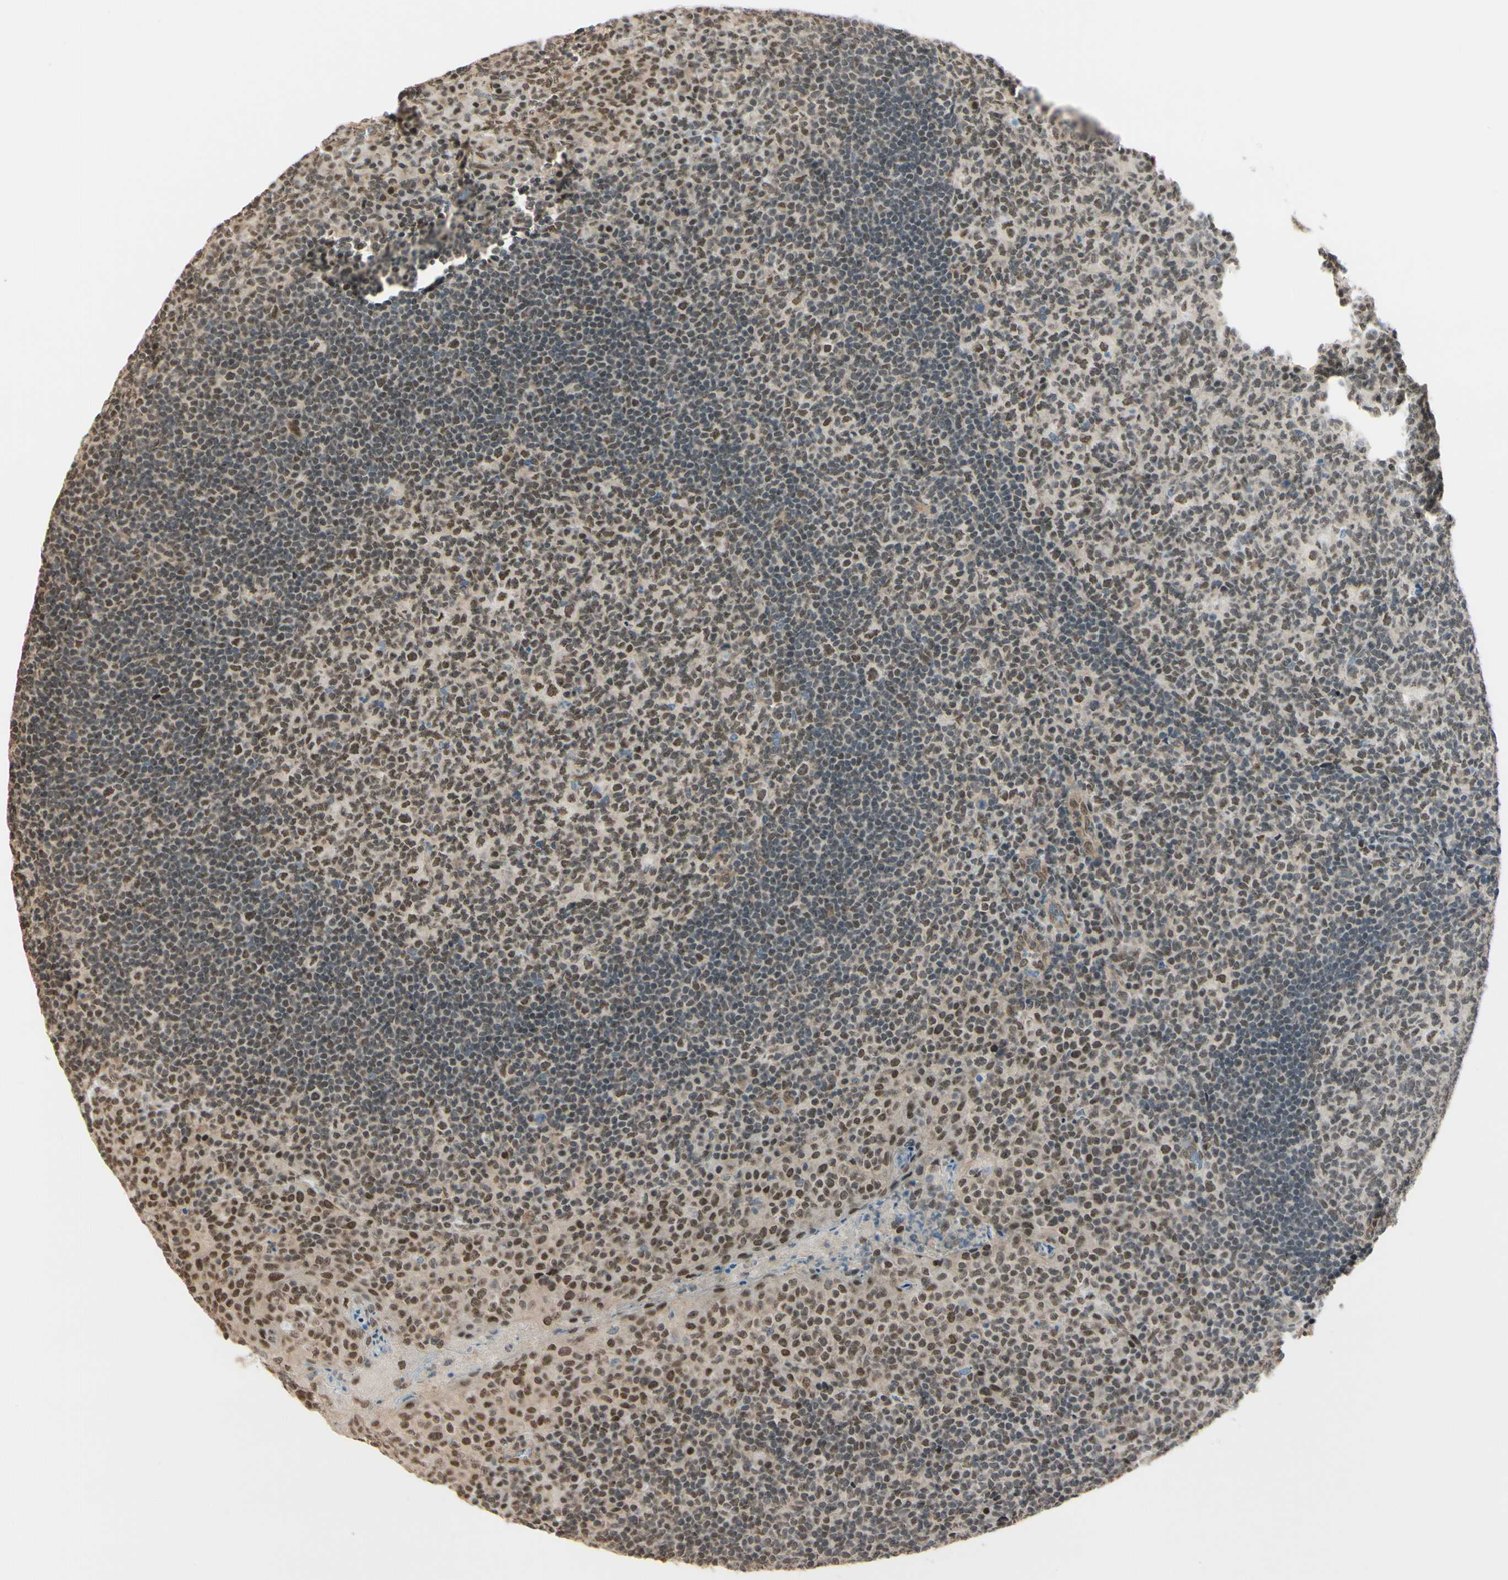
{"staining": {"intensity": "moderate", "quantity": ">75%", "location": "nuclear"}, "tissue": "tonsil", "cell_type": "Germinal center cells", "image_type": "normal", "snomed": [{"axis": "morphology", "description": "Normal tissue, NOS"}, {"axis": "topography", "description": "Tonsil"}], "caption": "This is a photomicrograph of immunohistochemistry (IHC) staining of unremarkable tonsil, which shows moderate expression in the nuclear of germinal center cells.", "gene": "SUFU", "patient": {"sex": "male", "age": 17}}